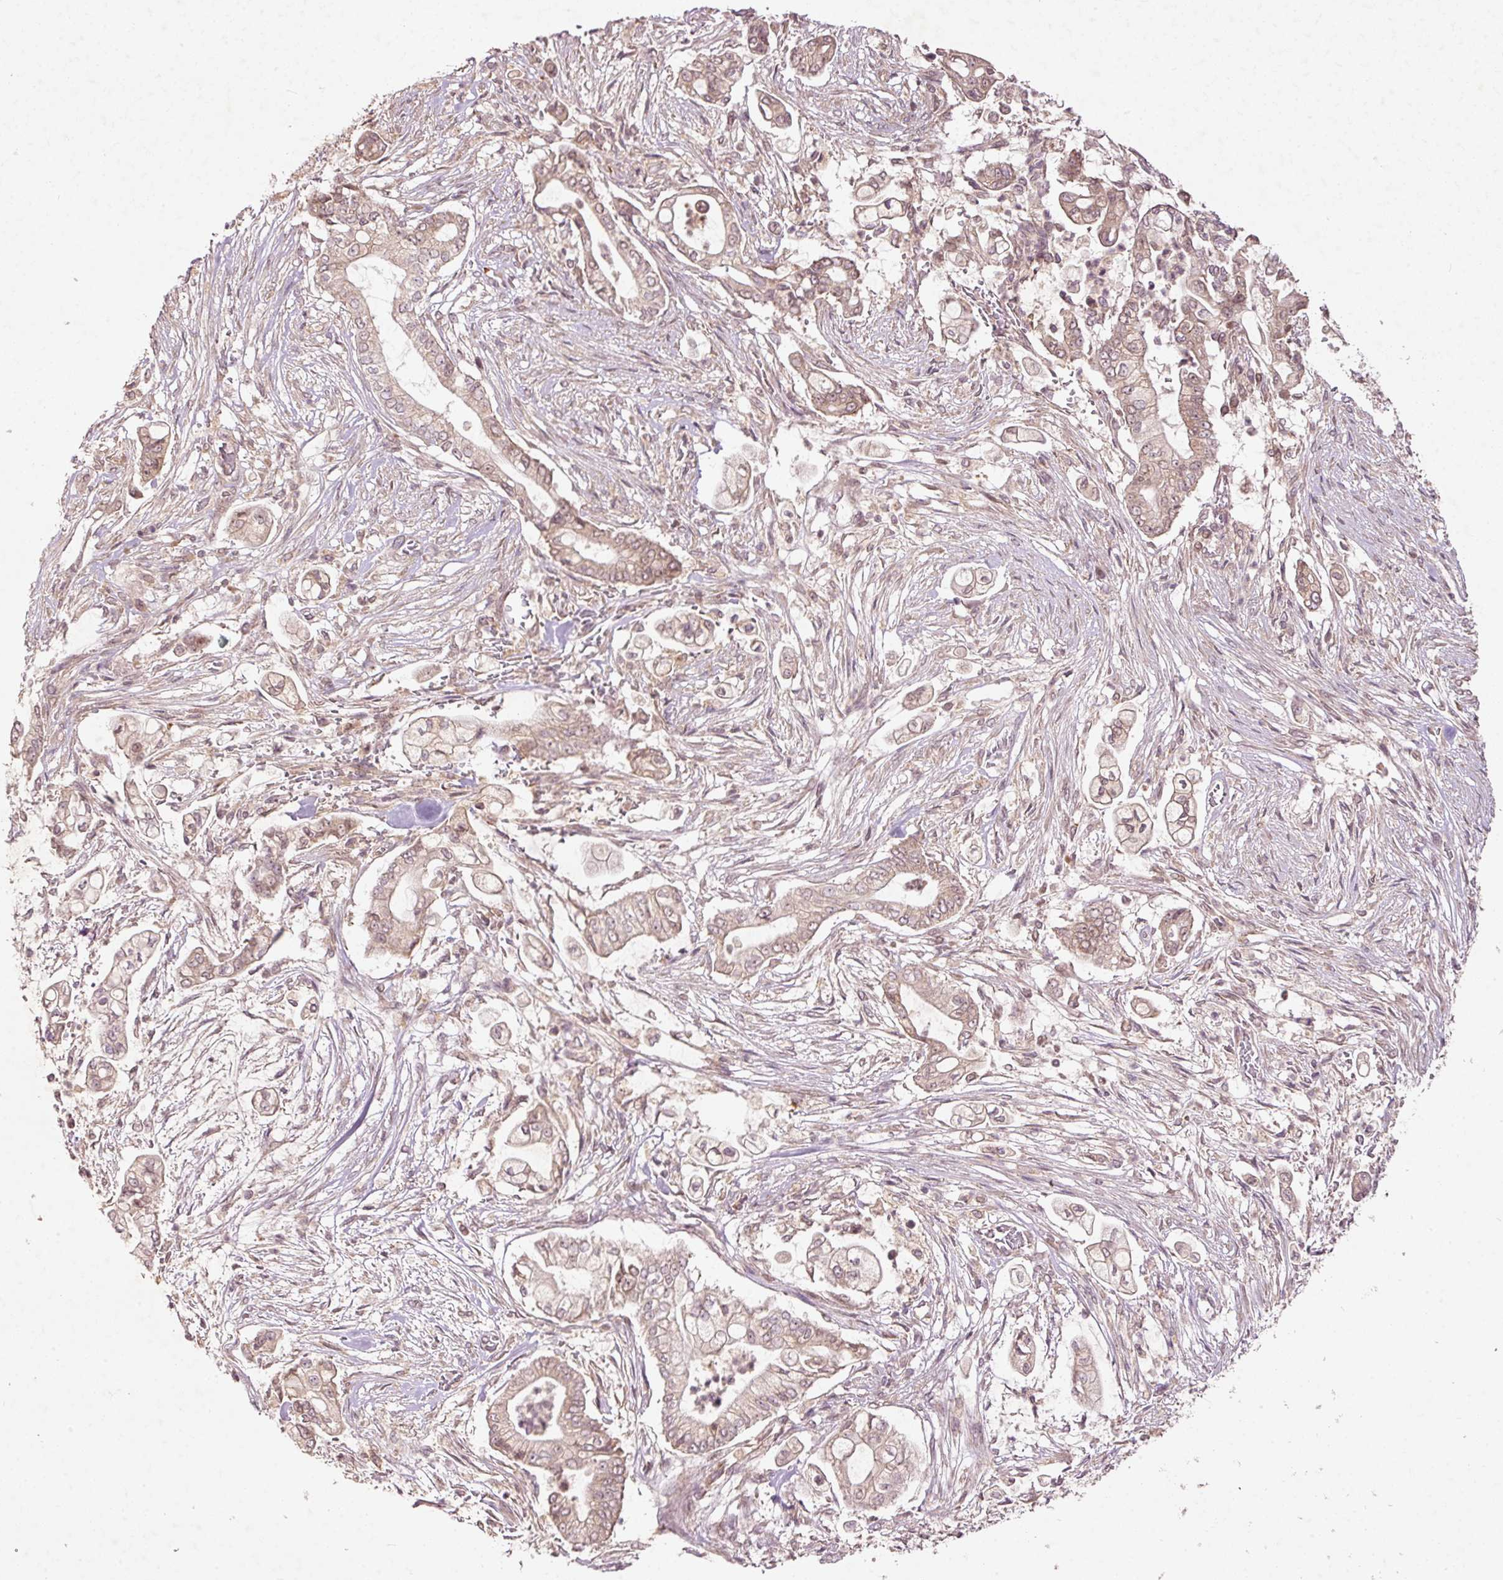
{"staining": {"intensity": "moderate", "quantity": ">75%", "location": "cytoplasmic/membranous,nuclear"}, "tissue": "pancreatic cancer", "cell_type": "Tumor cells", "image_type": "cancer", "snomed": [{"axis": "morphology", "description": "Adenocarcinoma, NOS"}, {"axis": "topography", "description": "Pancreas"}], "caption": "Adenocarcinoma (pancreatic) tissue displays moderate cytoplasmic/membranous and nuclear positivity in approximately >75% of tumor cells", "gene": "PCDHB1", "patient": {"sex": "female", "age": 69}}